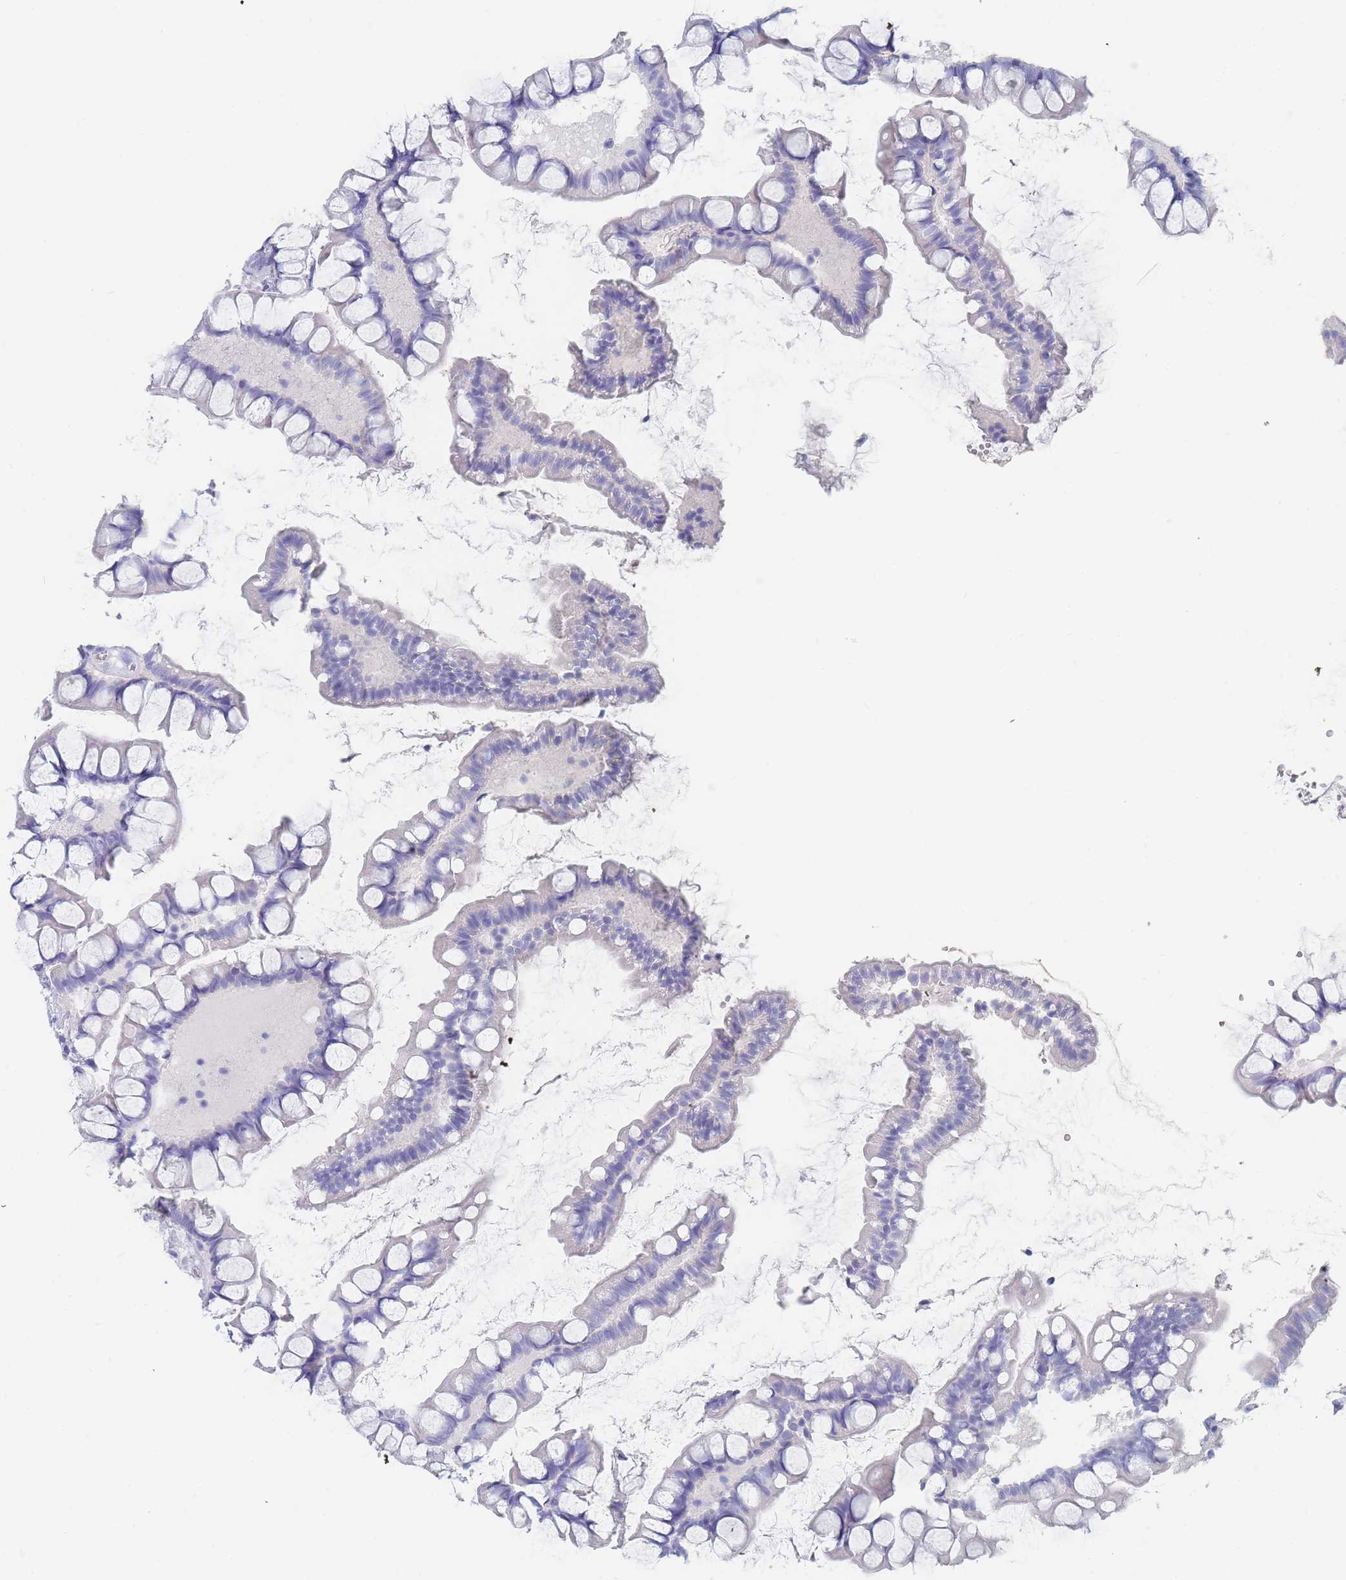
{"staining": {"intensity": "negative", "quantity": "none", "location": "none"}, "tissue": "small intestine", "cell_type": "Glandular cells", "image_type": "normal", "snomed": [{"axis": "morphology", "description": "Normal tissue, NOS"}, {"axis": "topography", "description": "Small intestine"}], "caption": "DAB (3,3'-diaminobenzidine) immunohistochemical staining of unremarkable human small intestine exhibits no significant expression in glandular cells.", "gene": "SLC25A35", "patient": {"sex": "male", "age": 70}}